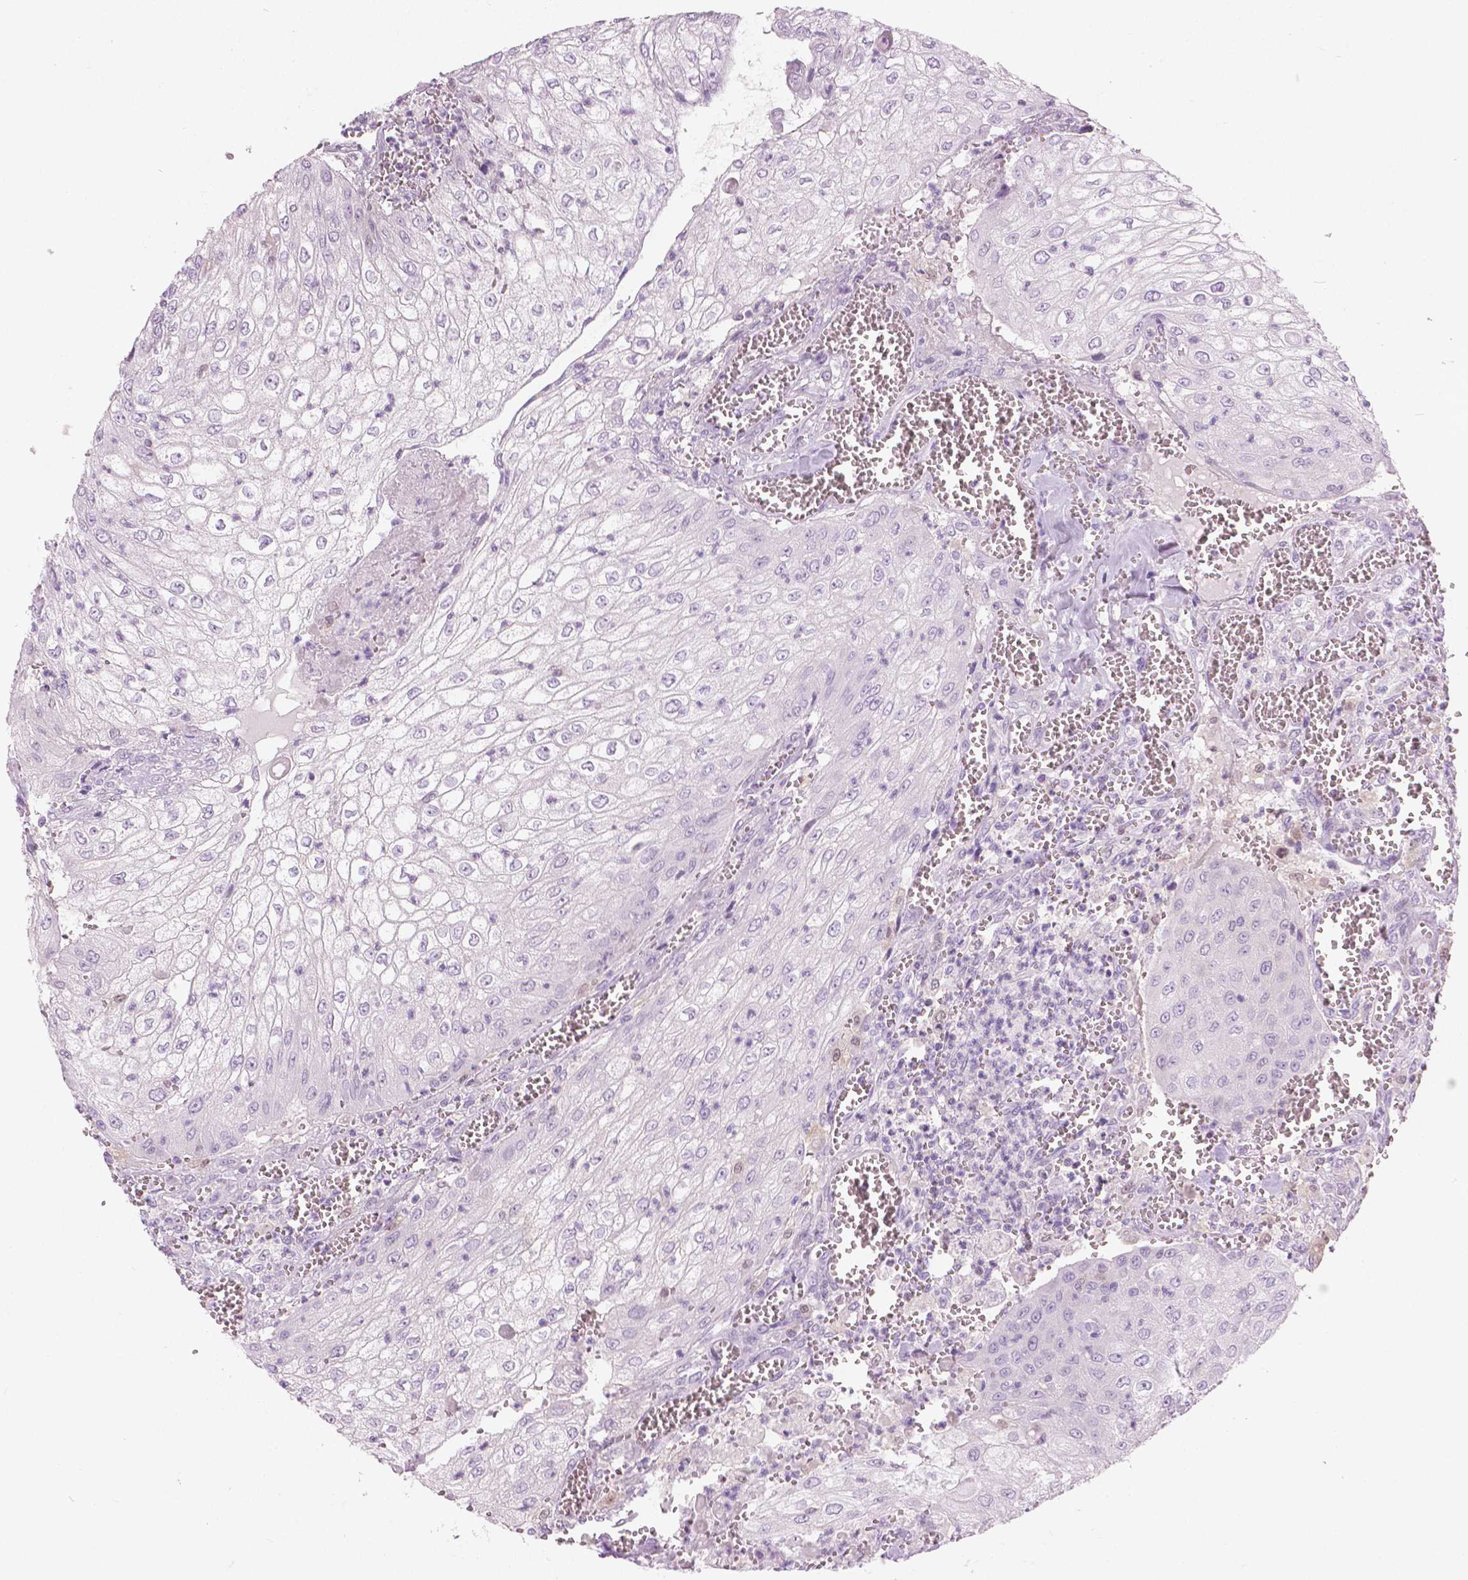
{"staining": {"intensity": "negative", "quantity": "none", "location": "none"}, "tissue": "urothelial cancer", "cell_type": "Tumor cells", "image_type": "cancer", "snomed": [{"axis": "morphology", "description": "Urothelial carcinoma, High grade"}, {"axis": "topography", "description": "Urinary bladder"}], "caption": "Immunohistochemistry (IHC) of human urothelial cancer displays no expression in tumor cells.", "gene": "GALM", "patient": {"sex": "male", "age": 62}}